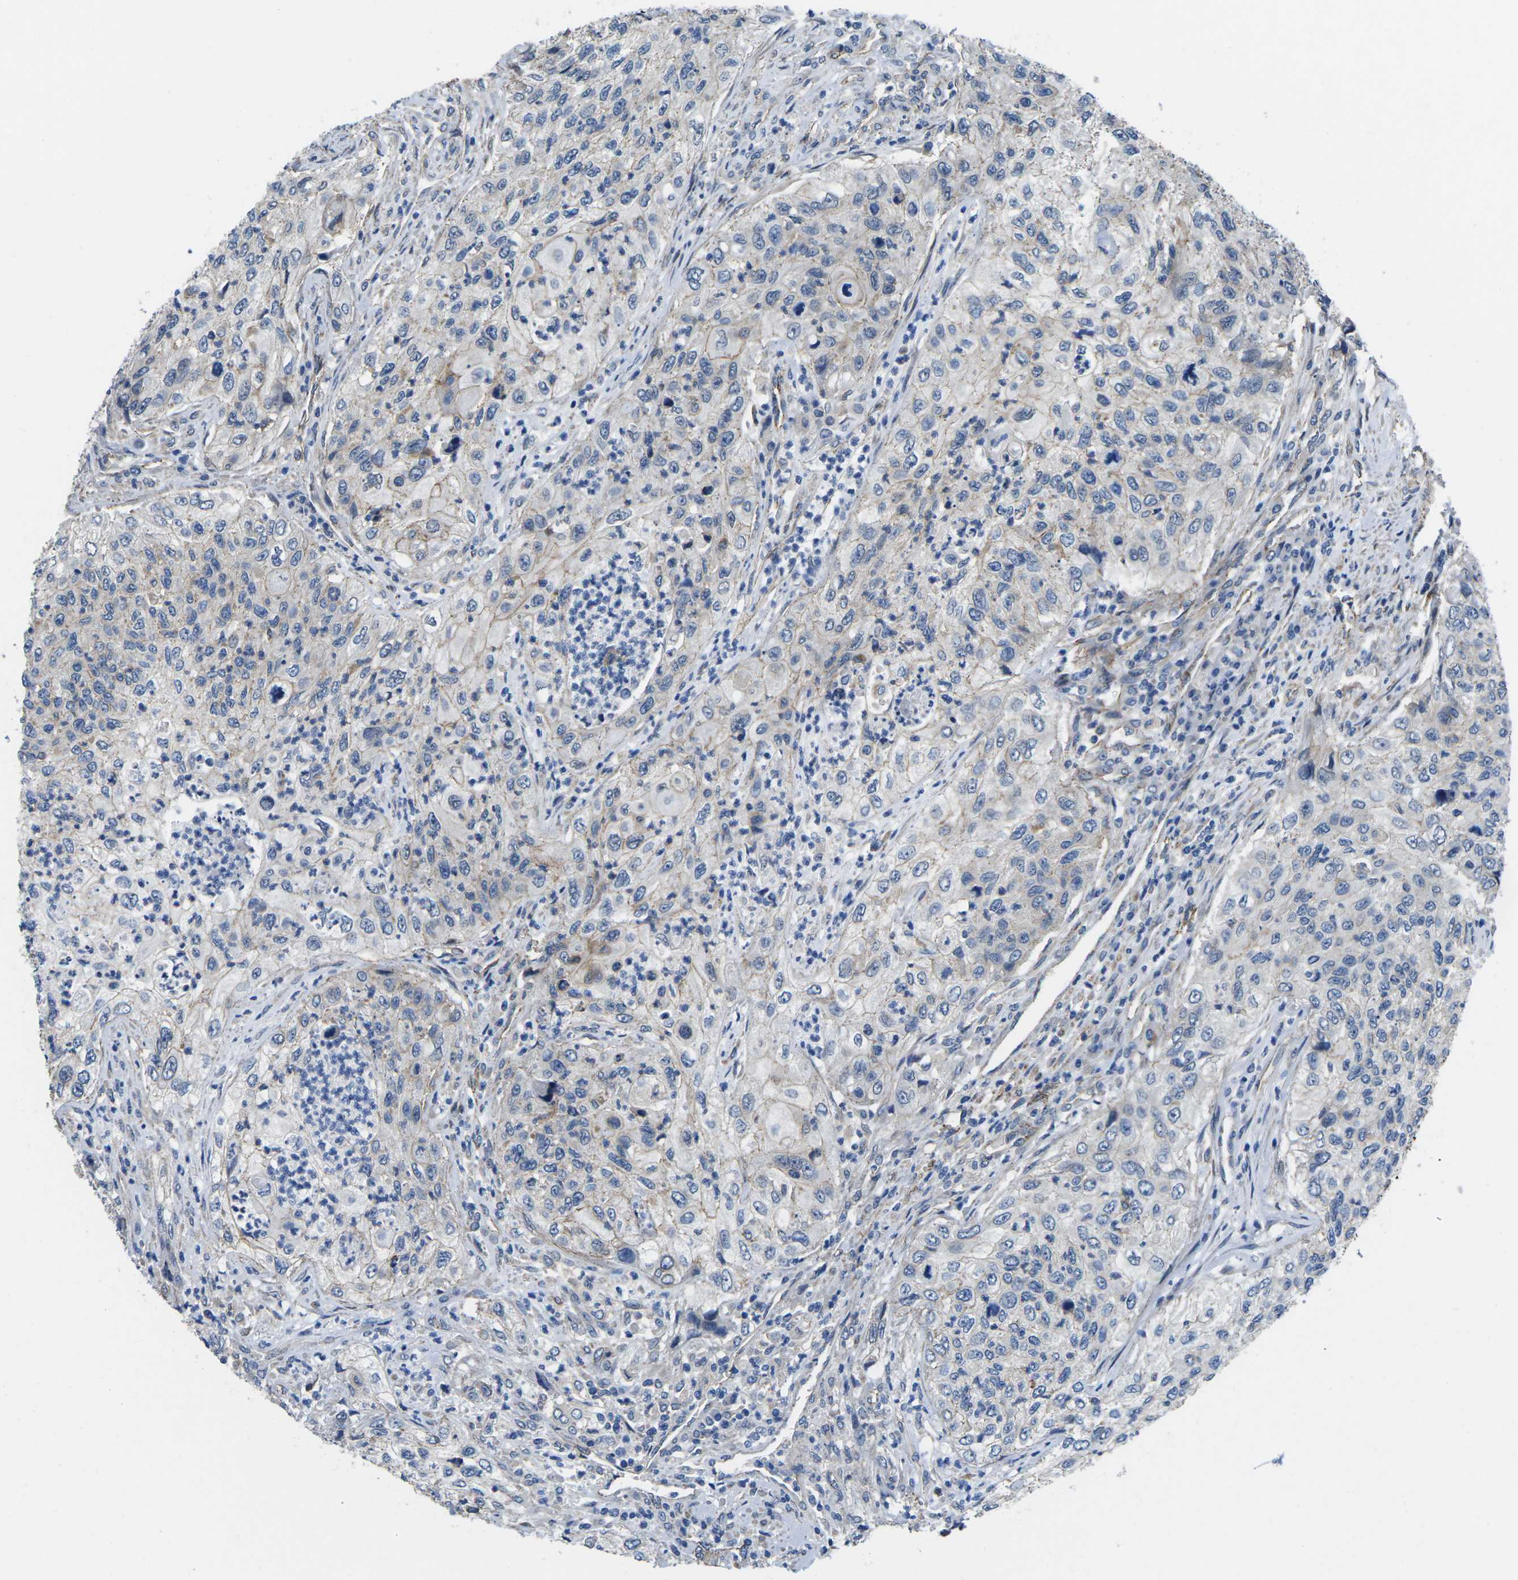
{"staining": {"intensity": "weak", "quantity": "<25%", "location": "cytoplasmic/membranous"}, "tissue": "urothelial cancer", "cell_type": "Tumor cells", "image_type": "cancer", "snomed": [{"axis": "morphology", "description": "Urothelial carcinoma, High grade"}, {"axis": "topography", "description": "Urinary bladder"}], "caption": "Histopathology image shows no protein staining in tumor cells of urothelial cancer tissue. (DAB immunohistochemistry (IHC) visualized using brightfield microscopy, high magnification).", "gene": "CTNND1", "patient": {"sex": "female", "age": 60}}